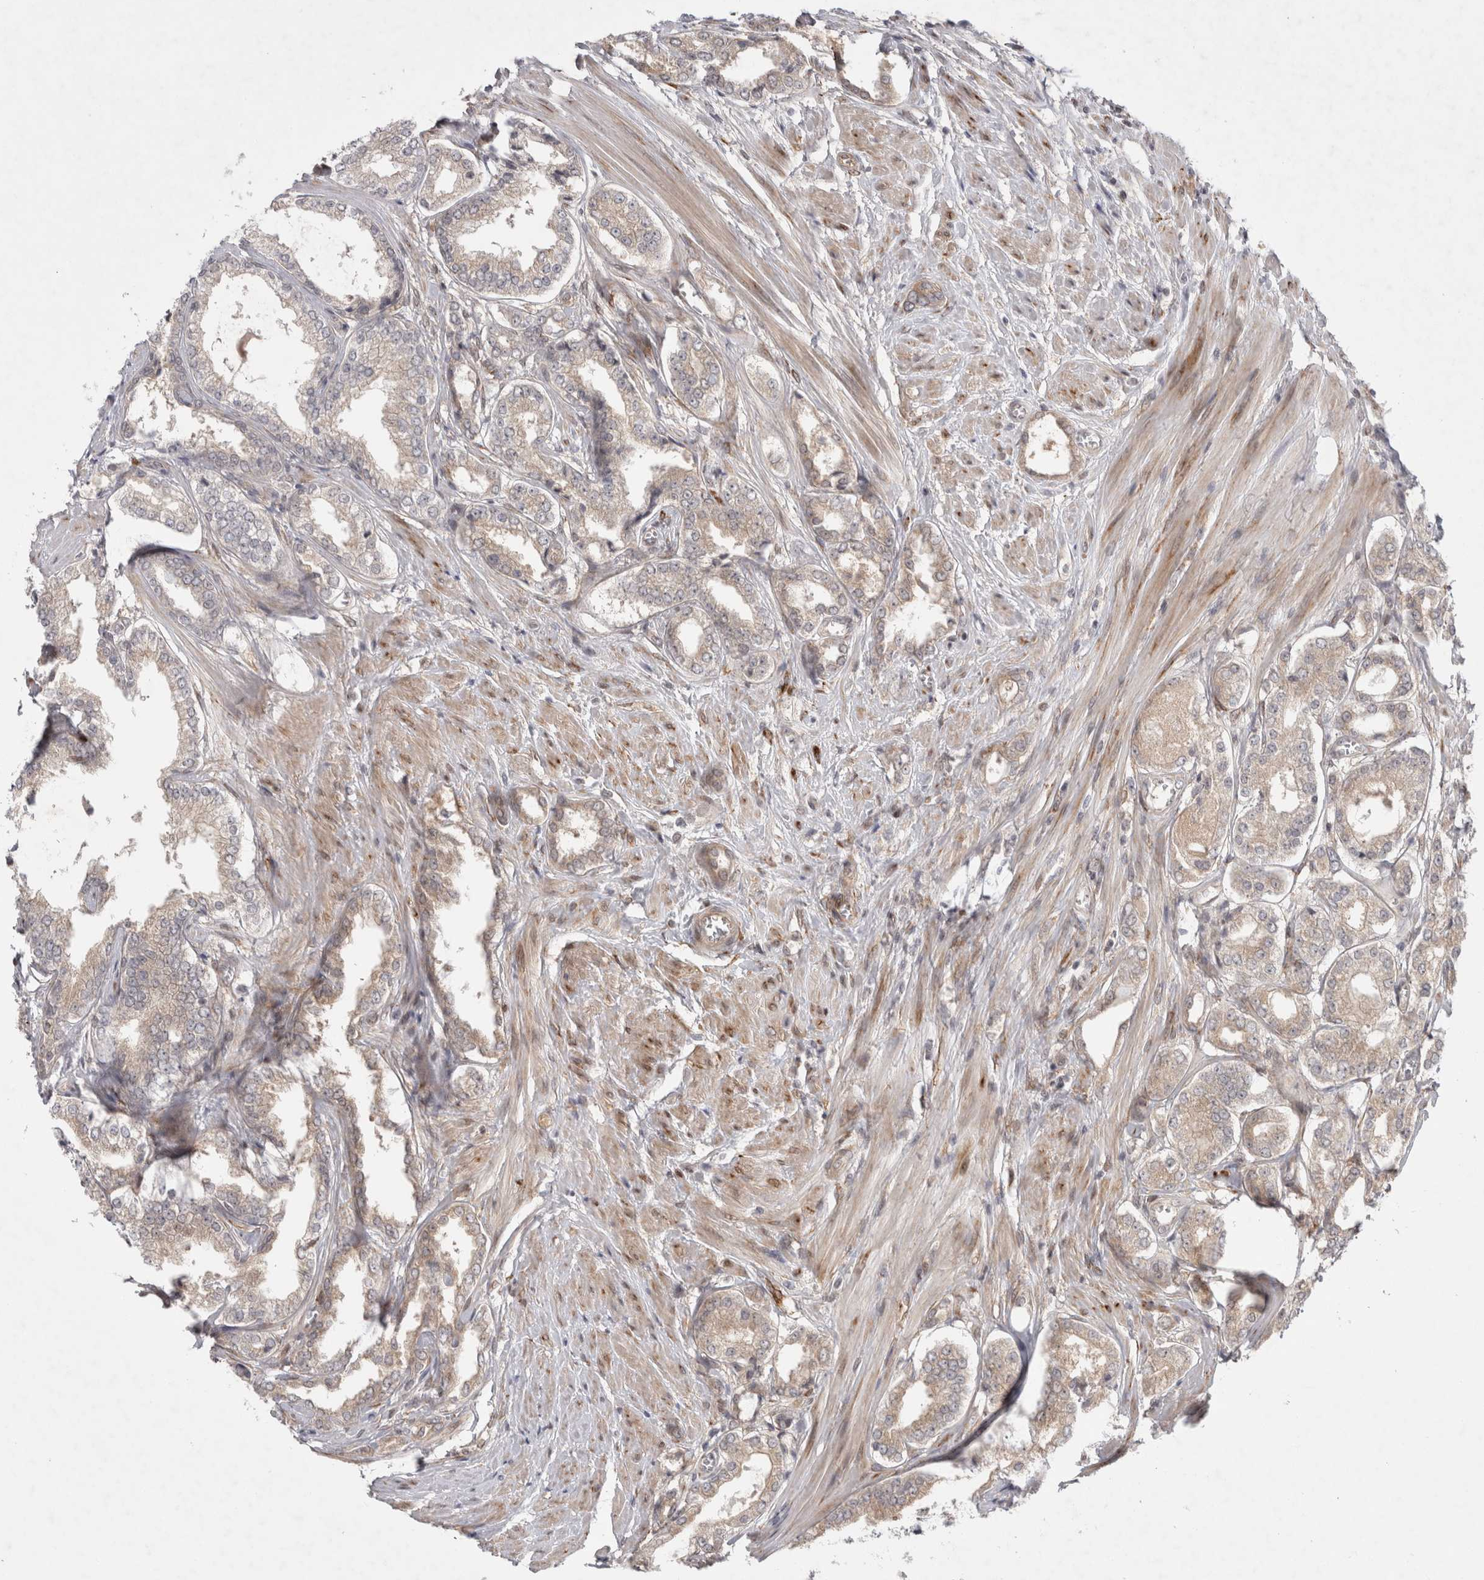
{"staining": {"intensity": "weak", "quantity": ">75%", "location": "cytoplasmic/membranous"}, "tissue": "prostate cancer", "cell_type": "Tumor cells", "image_type": "cancer", "snomed": [{"axis": "morphology", "description": "Adenocarcinoma, Low grade"}, {"axis": "topography", "description": "Prostate"}], "caption": "Prostate adenocarcinoma (low-grade) stained for a protein (brown) demonstrates weak cytoplasmic/membranous positive expression in about >75% of tumor cells.", "gene": "ZNF318", "patient": {"sex": "male", "age": 62}}